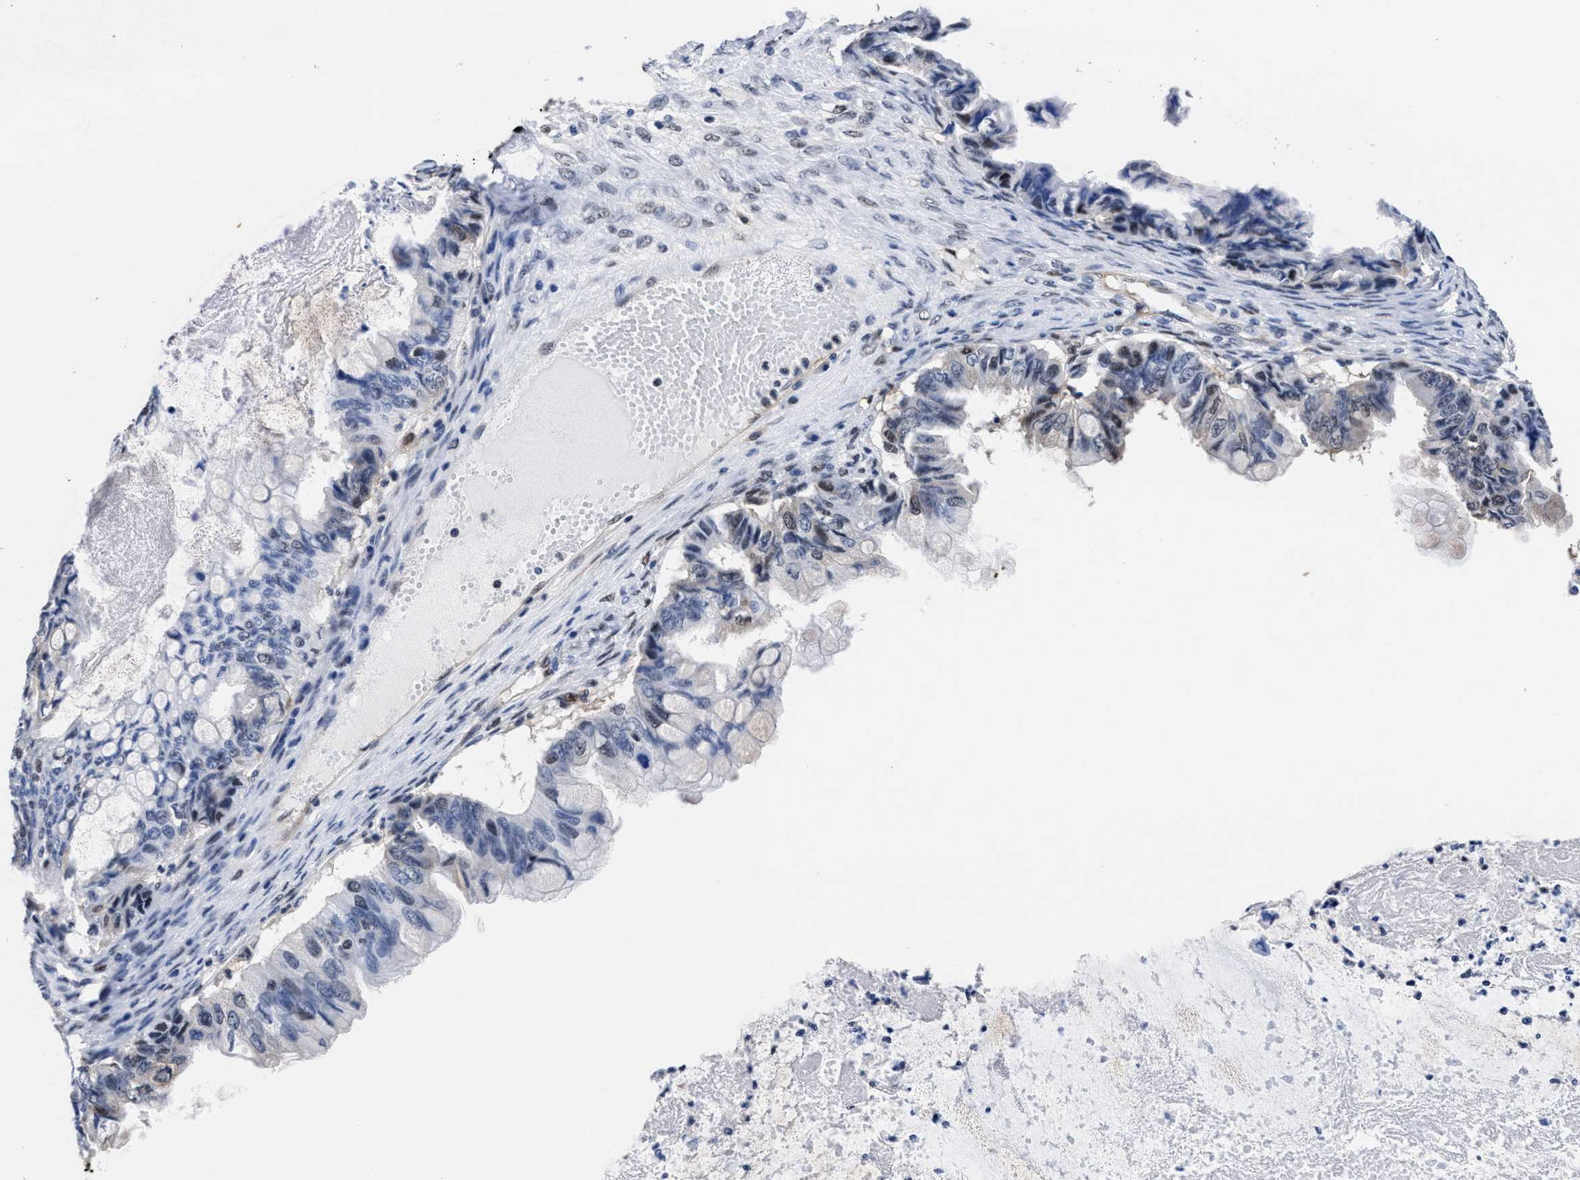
{"staining": {"intensity": "weak", "quantity": "<25%", "location": "nuclear"}, "tissue": "ovarian cancer", "cell_type": "Tumor cells", "image_type": "cancer", "snomed": [{"axis": "morphology", "description": "Cystadenocarcinoma, mucinous, NOS"}, {"axis": "topography", "description": "Ovary"}], "caption": "Immunohistochemical staining of human ovarian mucinous cystadenocarcinoma displays no significant expression in tumor cells. Brightfield microscopy of immunohistochemistry (IHC) stained with DAB (3,3'-diaminobenzidine) (brown) and hematoxylin (blue), captured at high magnification.", "gene": "ACLY", "patient": {"sex": "female", "age": 80}}